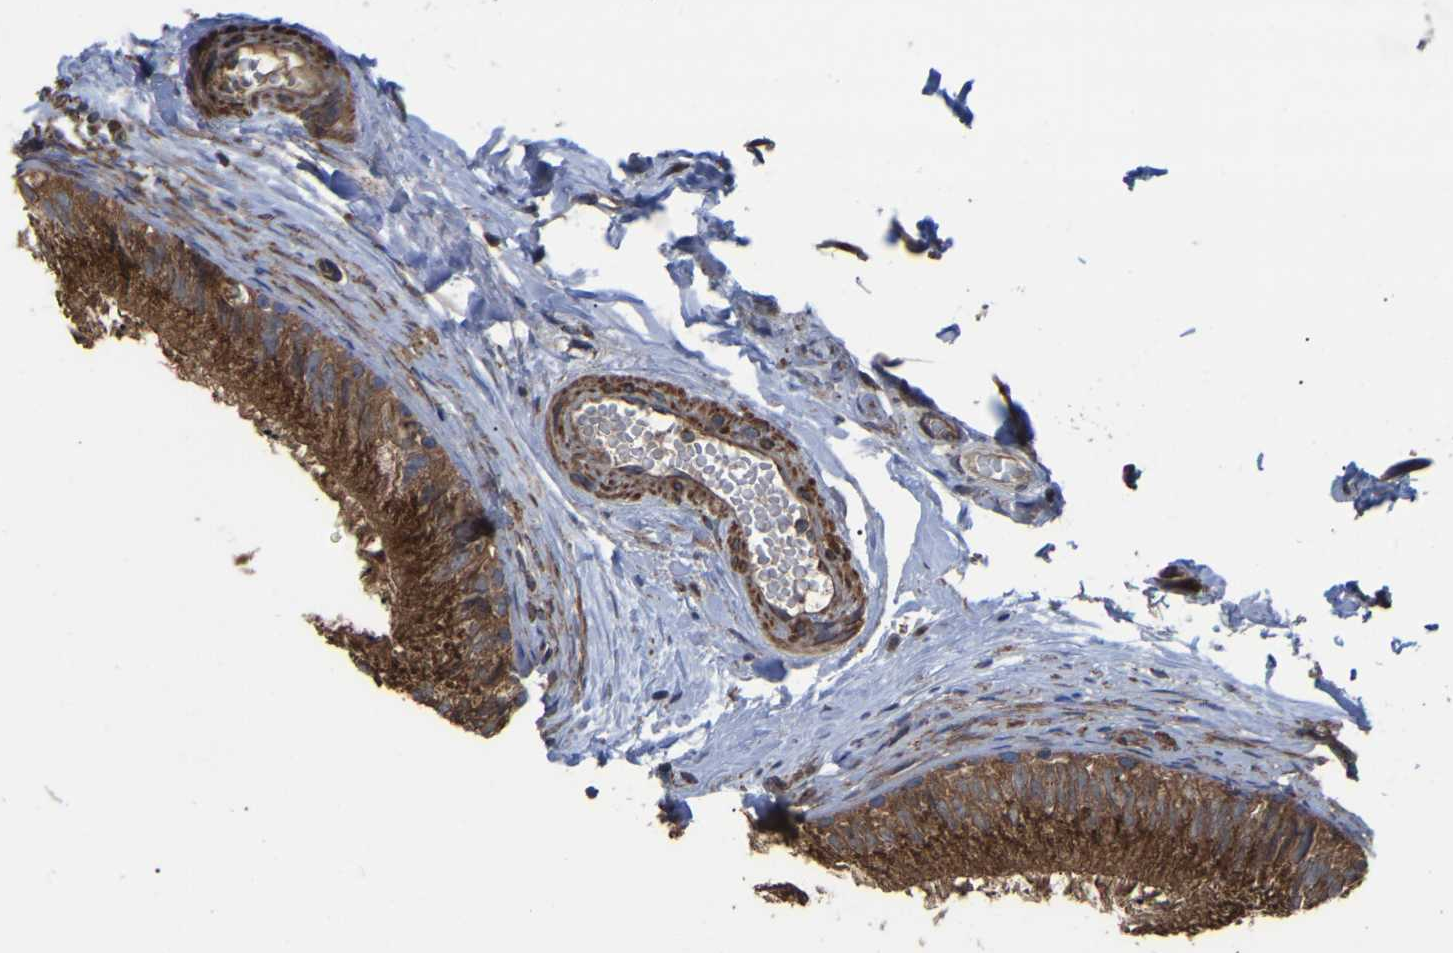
{"staining": {"intensity": "strong", "quantity": ">75%", "location": "cytoplasmic/membranous"}, "tissue": "epididymis", "cell_type": "Glandular cells", "image_type": "normal", "snomed": [{"axis": "morphology", "description": "Normal tissue, NOS"}, {"axis": "topography", "description": "Epididymis"}], "caption": "Glandular cells display strong cytoplasmic/membranous positivity in about >75% of cells in normal epididymis. (DAB (3,3'-diaminobenzidine) IHC with brightfield microscopy, high magnification).", "gene": "GCC1", "patient": {"sex": "male", "age": 56}}